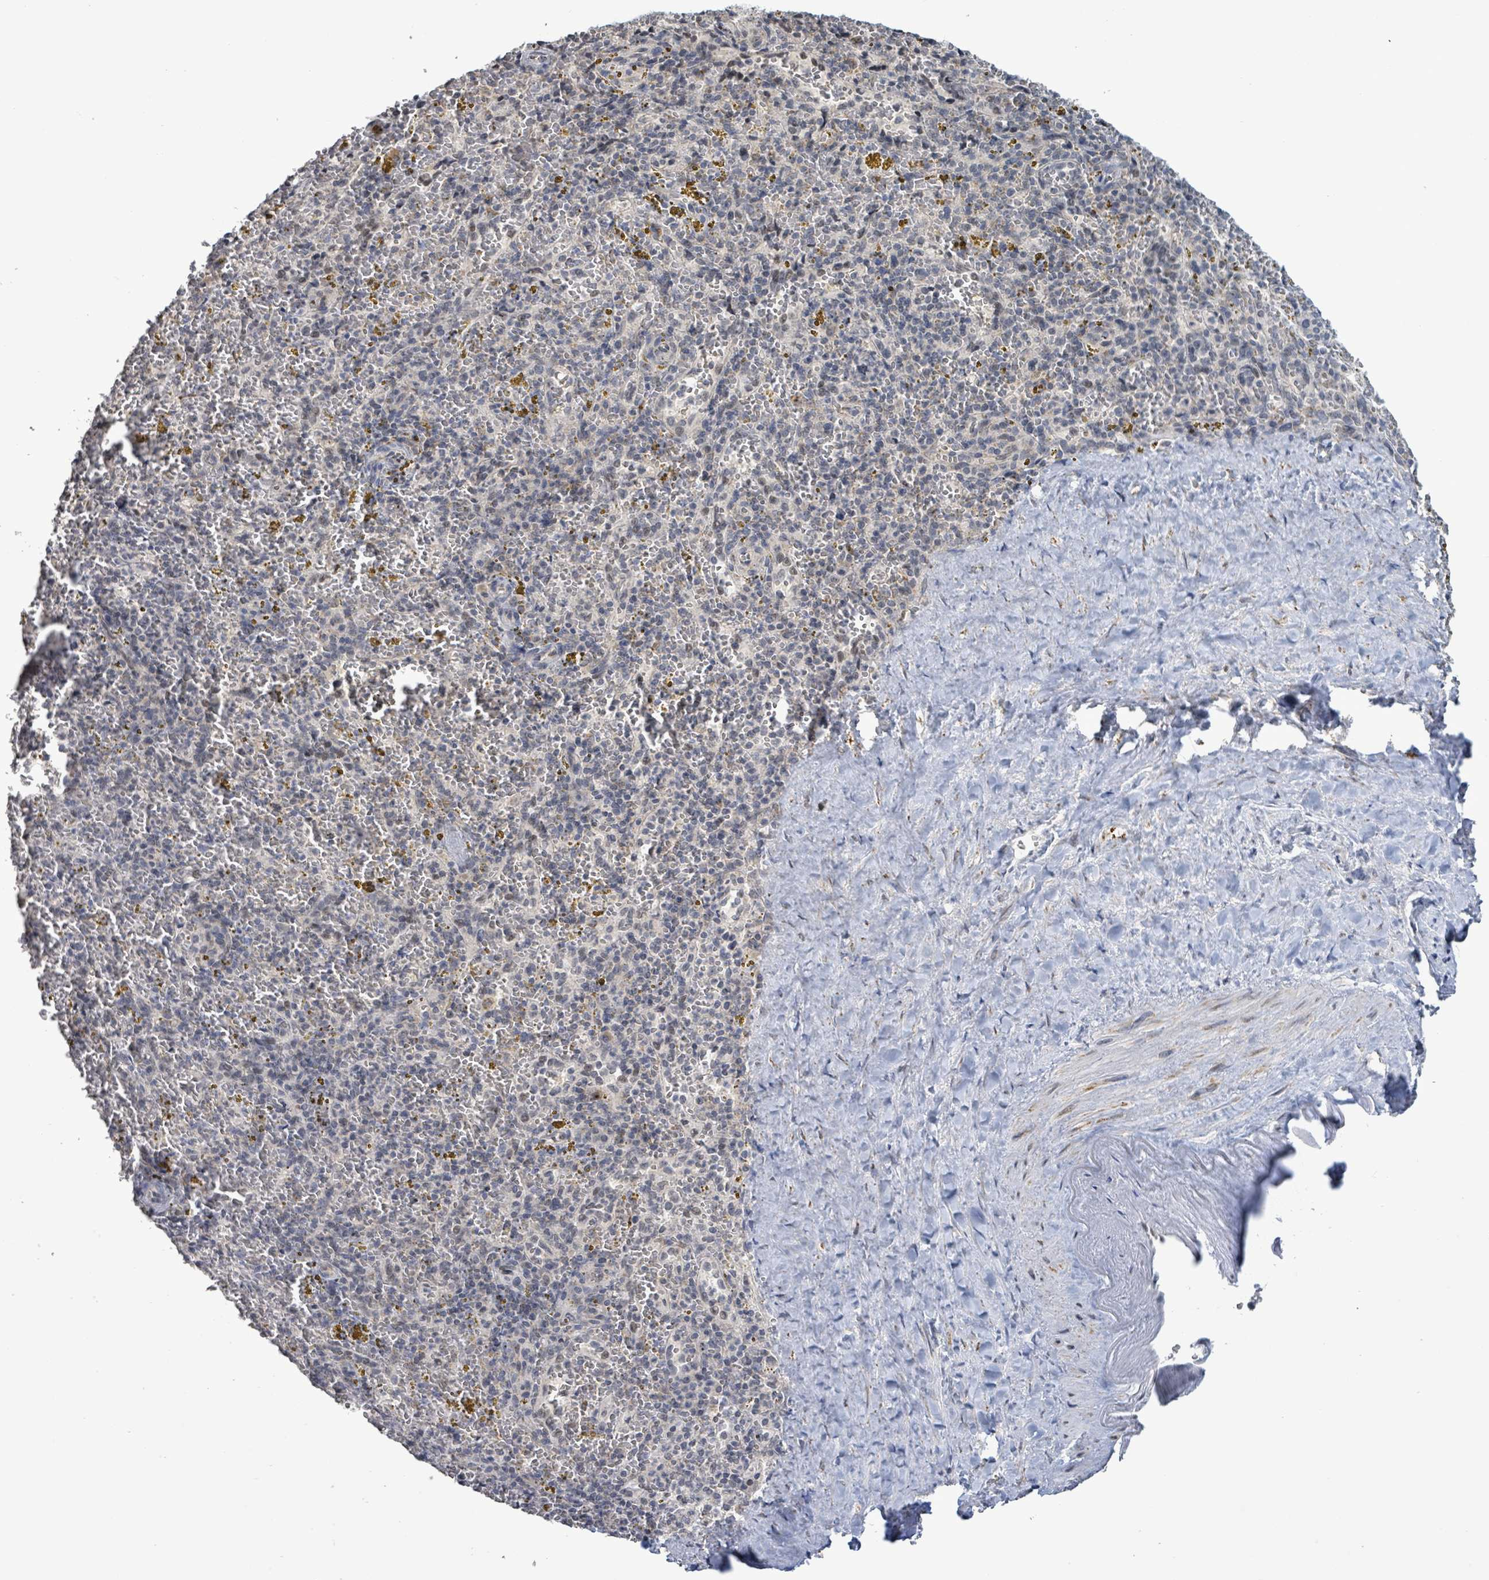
{"staining": {"intensity": "negative", "quantity": "none", "location": "none"}, "tissue": "spleen", "cell_type": "Cells in red pulp", "image_type": "normal", "snomed": [{"axis": "morphology", "description": "Normal tissue, NOS"}, {"axis": "topography", "description": "Spleen"}], "caption": "Immunohistochemical staining of benign human spleen demonstrates no significant staining in cells in red pulp. The staining was performed using DAB to visualize the protein expression in brown, while the nuclei were stained in blue with hematoxylin (Magnification: 20x).", "gene": "COQ10B", "patient": {"sex": "male", "age": 57}}